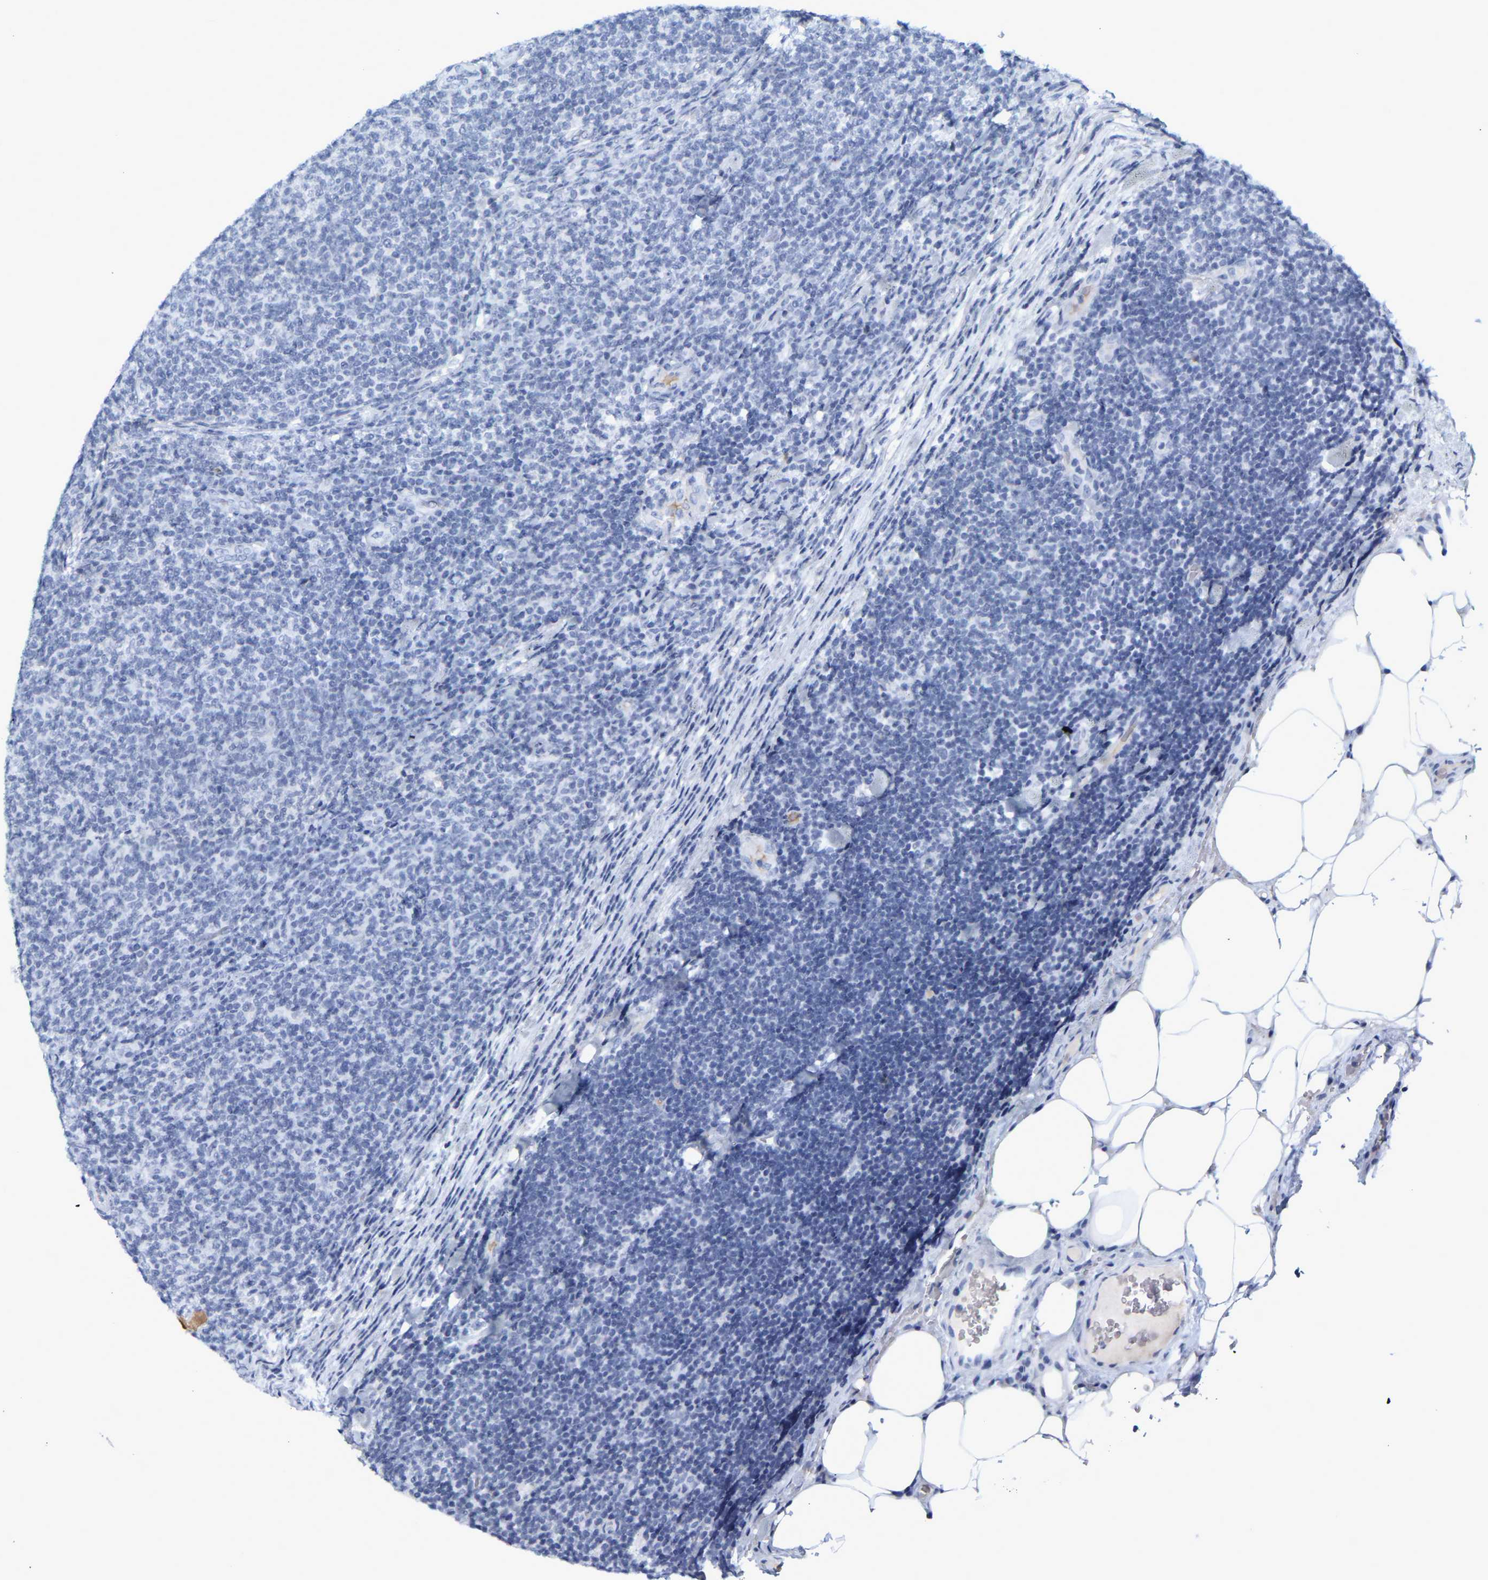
{"staining": {"intensity": "negative", "quantity": "none", "location": "none"}, "tissue": "lymphoma", "cell_type": "Tumor cells", "image_type": "cancer", "snomed": [{"axis": "morphology", "description": "Malignant lymphoma, non-Hodgkin's type, Low grade"}, {"axis": "topography", "description": "Lymph node"}], "caption": "A high-resolution histopathology image shows IHC staining of low-grade malignant lymphoma, non-Hodgkin's type, which exhibits no significant expression in tumor cells.", "gene": "GNAS", "patient": {"sex": "male", "age": 66}}